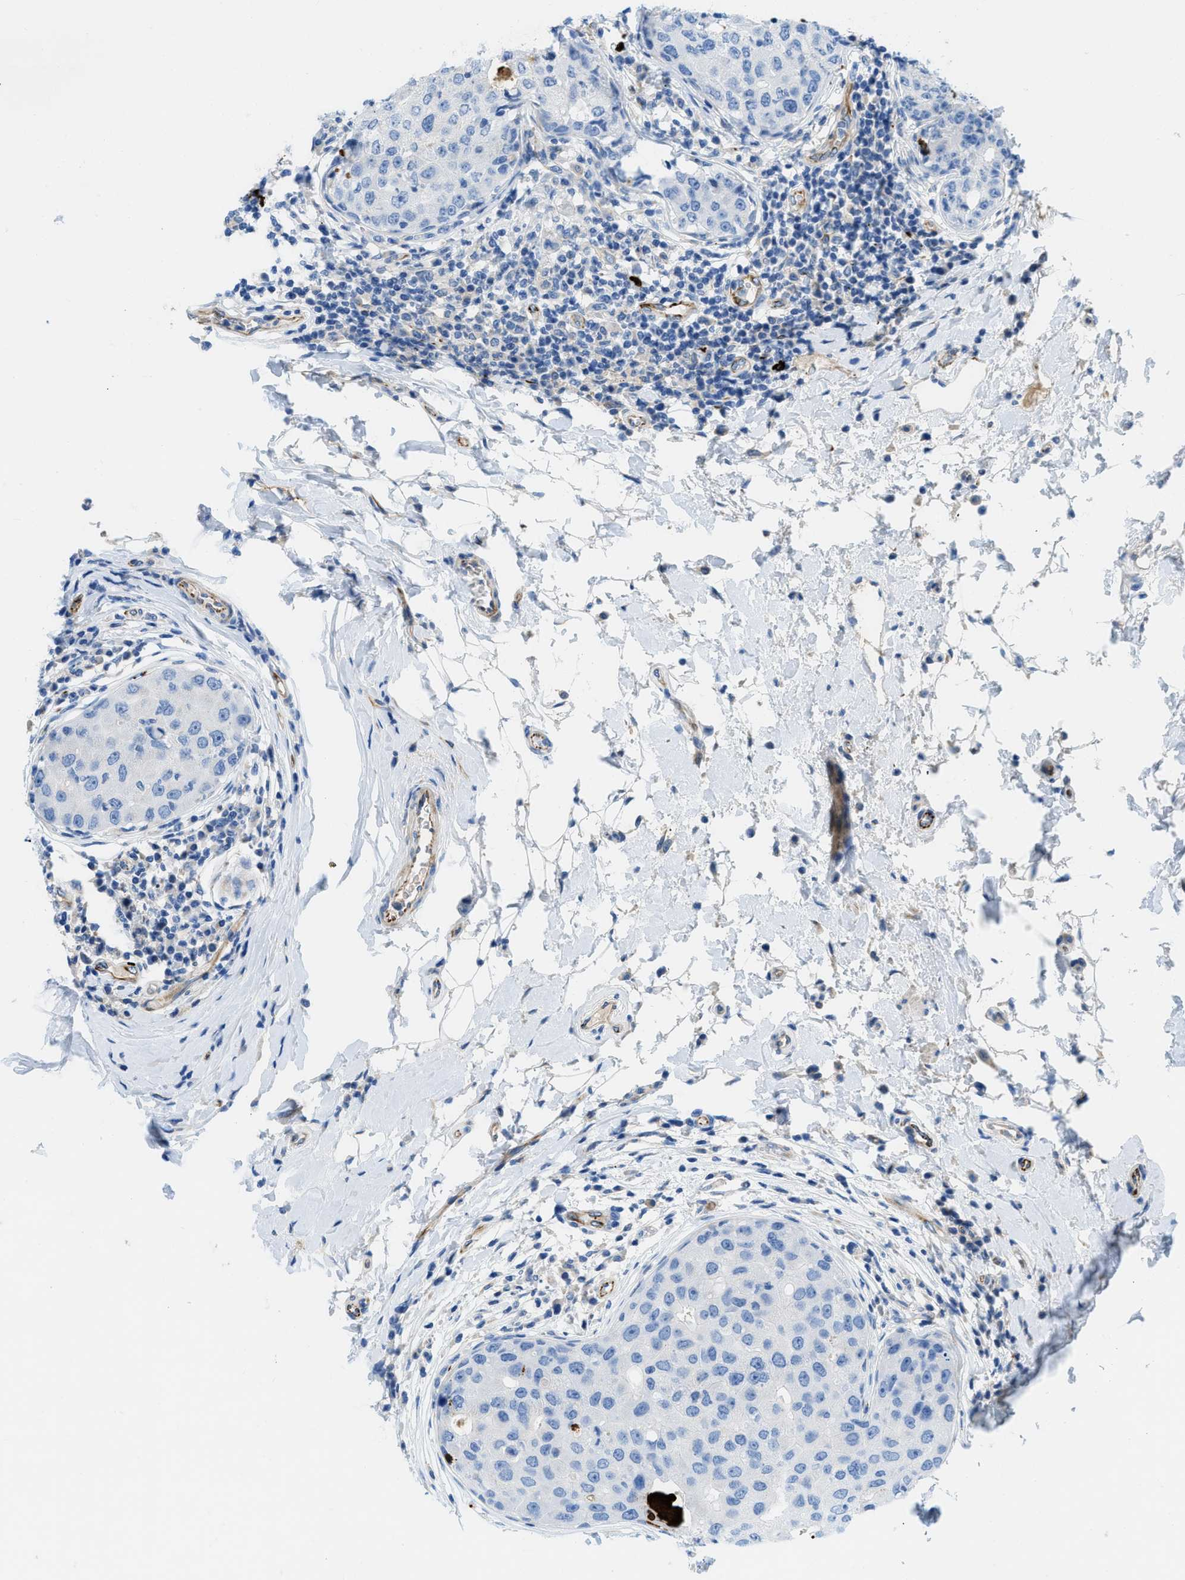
{"staining": {"intensity": "negative", "quantity": "none", "location": "none"}, "tissue": "breast cancer", "cell_type": "Tumor cells", "image_type": "cancer", "snomed": [{"axis": "morphology", "description": "Duct carcinoma"}, {"axis": "topography", "description": "Breast"}], "caption": "Tumor cells are negative for brown protein staining in breast infiltrating ductal carcinoma.", "gene": "XCR1", "patient": {"sex": "female", "age": 27}}